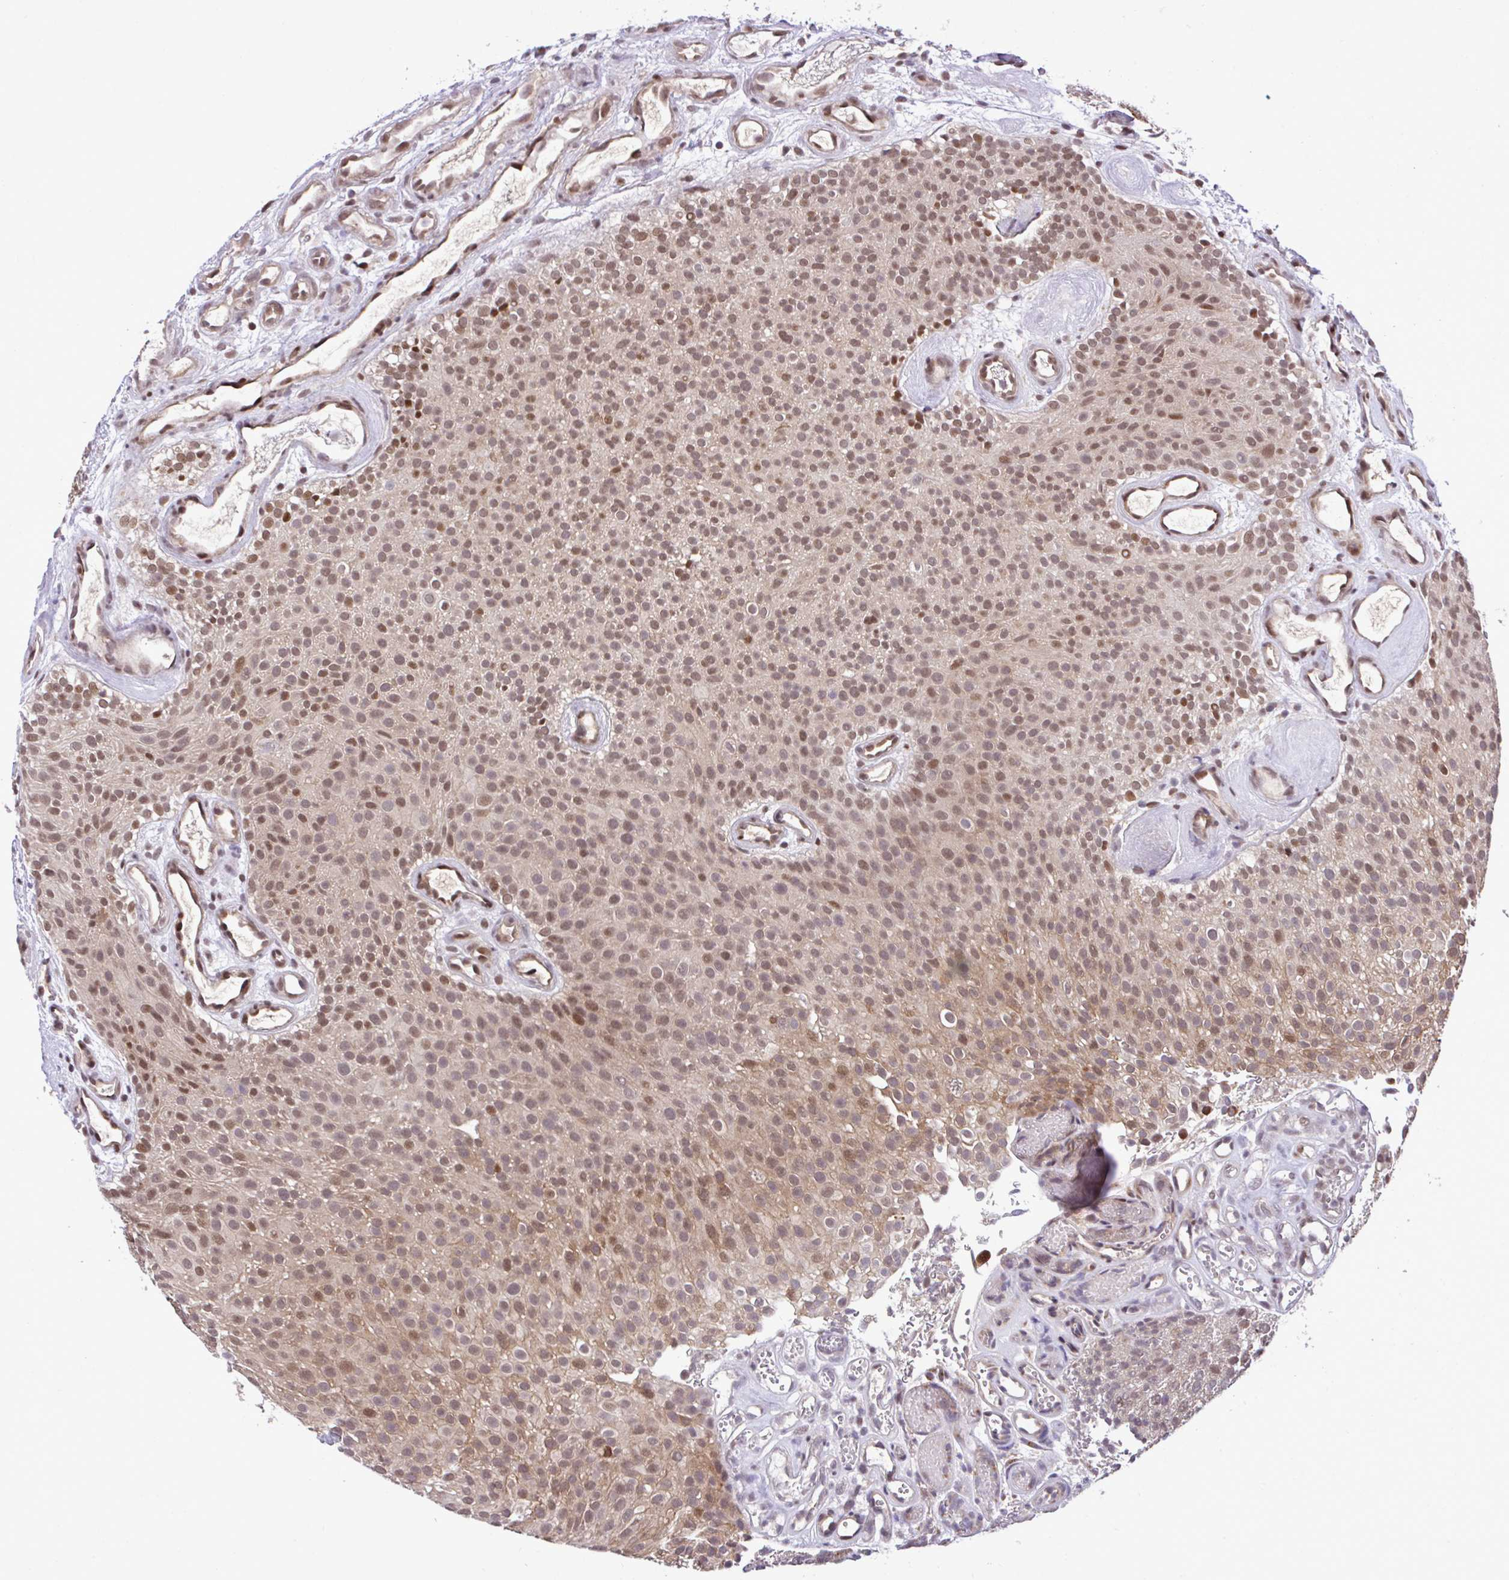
{"staining": {"intensity": "moderate", "quantity": ">75%", "location": "nuclear"}, "tissue": "urothelial cancer", "cell_type": "Tumor cells", "image_type": "cancer", "snomed": [{"axis": "morphology", "description": "Urothelial carcinoma, Low grade"}, {"axis": "topography", "description": "Urinary bladder"}], "caption": "Immunohistochemistry (IHC) staining of urothelial cancer, which displays medium levels of moderate nuclear expression in approximately >75% of tumor cells indicating moderate nuclear protein expression. The staining was performed using DAB (3,3'-diaminobenzidine) (brown) for protein detection and nuclei were counterstained in hematoxylin (blue).", "gene": "GLIS3", "patient": {"sex": "male", "age": 78}}